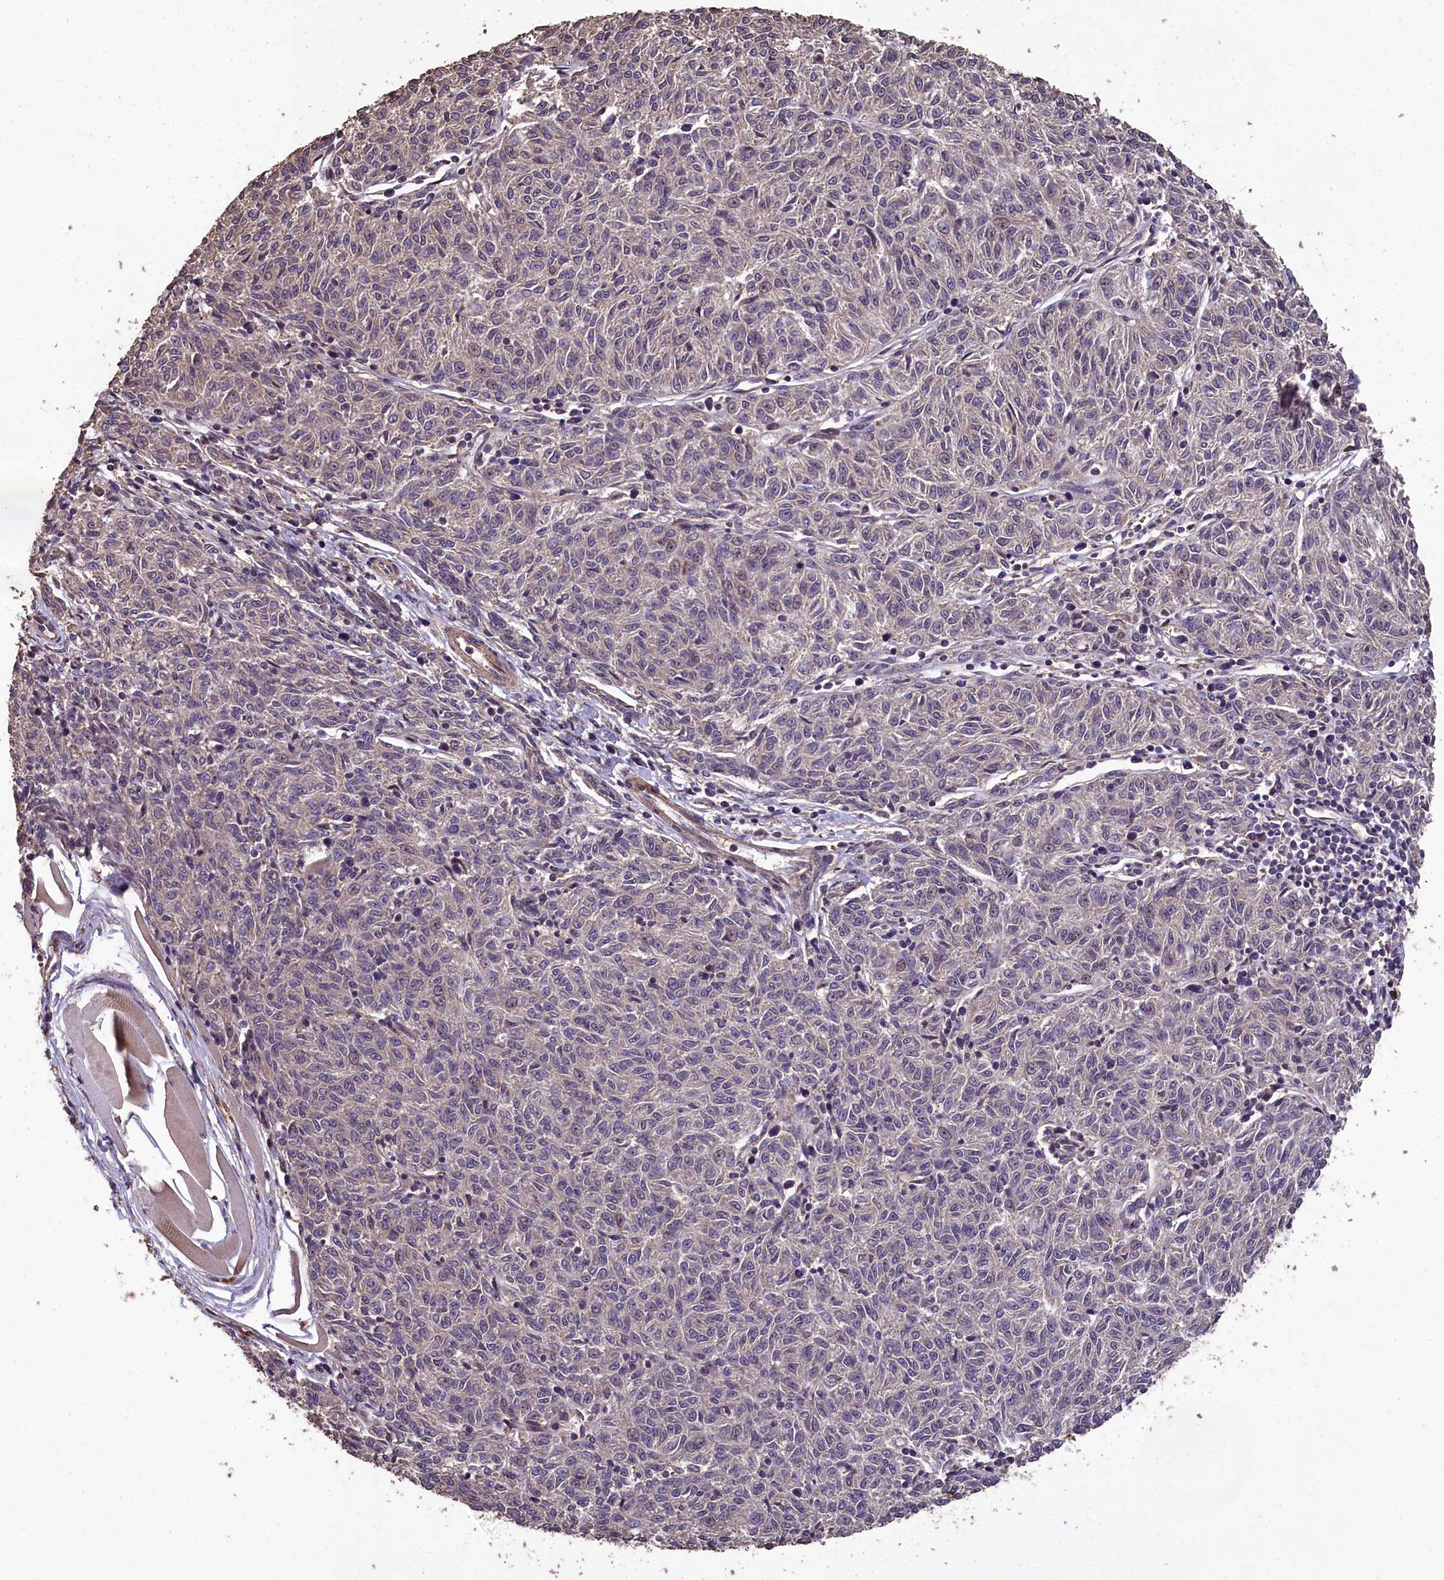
{"staining": {"intensity": "negative", "quantity": "none", "location": "none"}, "tissue": "melanoma", "cell_type": "Tumor cells", "image_type": "cancer", "snomed": [{"axis": "morphology", "description": "Malignant melanoma, NOS"}, {"axis": "topography", "description": "Skin"}], "caption": "Immunohistochemistry photomicrograph of human malignant melanoma stained for a protein (brown), which reveals no staining in tumor cells. (DAB (3,3'-diaminobenzidine) IHC visualized using brightfield microscopy, high magnification).", "gene": "CHD9", "patient": {"sex": "female", "age": 72}}